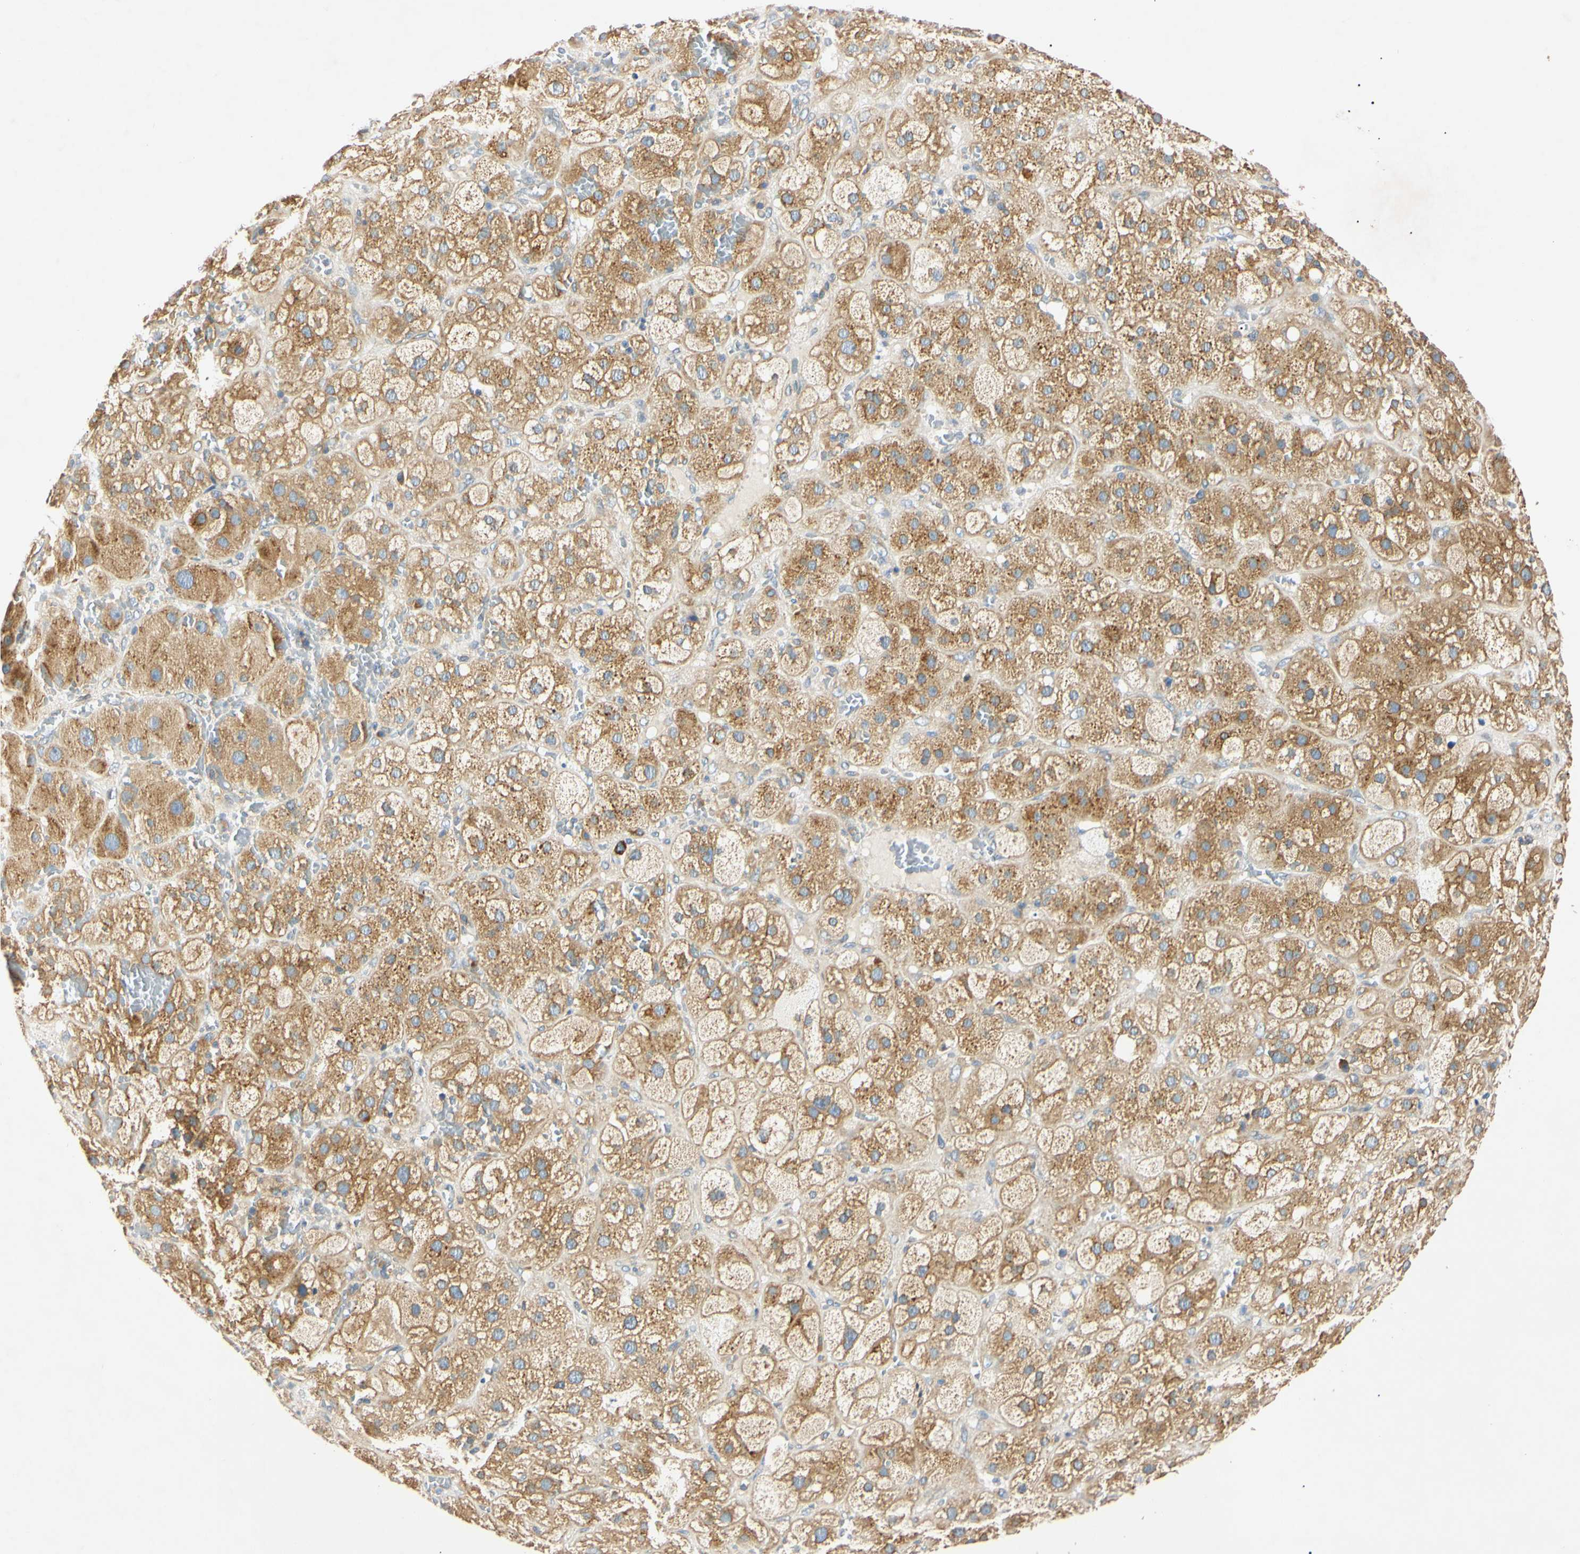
{"staining": {"intensity": "moderate", "quantity": ">75%", "location": "cytoplasmic/membranous"}, "tissue": "adrenal gland", "cell_type": "Glandular cells", "image_type": "normal", "snomed": [{"axis": "morphology", "description": "Normal tissue, NOS"}, {"axis": "topography", "description": "Adrenal gland"}], "caption": "The micrograph demonstrates immunohistochemical staining of normal adrenal gland. There is moderate cytoplasmic/membranous staining is identified in approximately >75% of glandular cells. (DAB IHC, brown staining for protein, blue staining for nuclei).", "gene": "DNAJB12", "patient": {"sex": "female", "age": 47}}